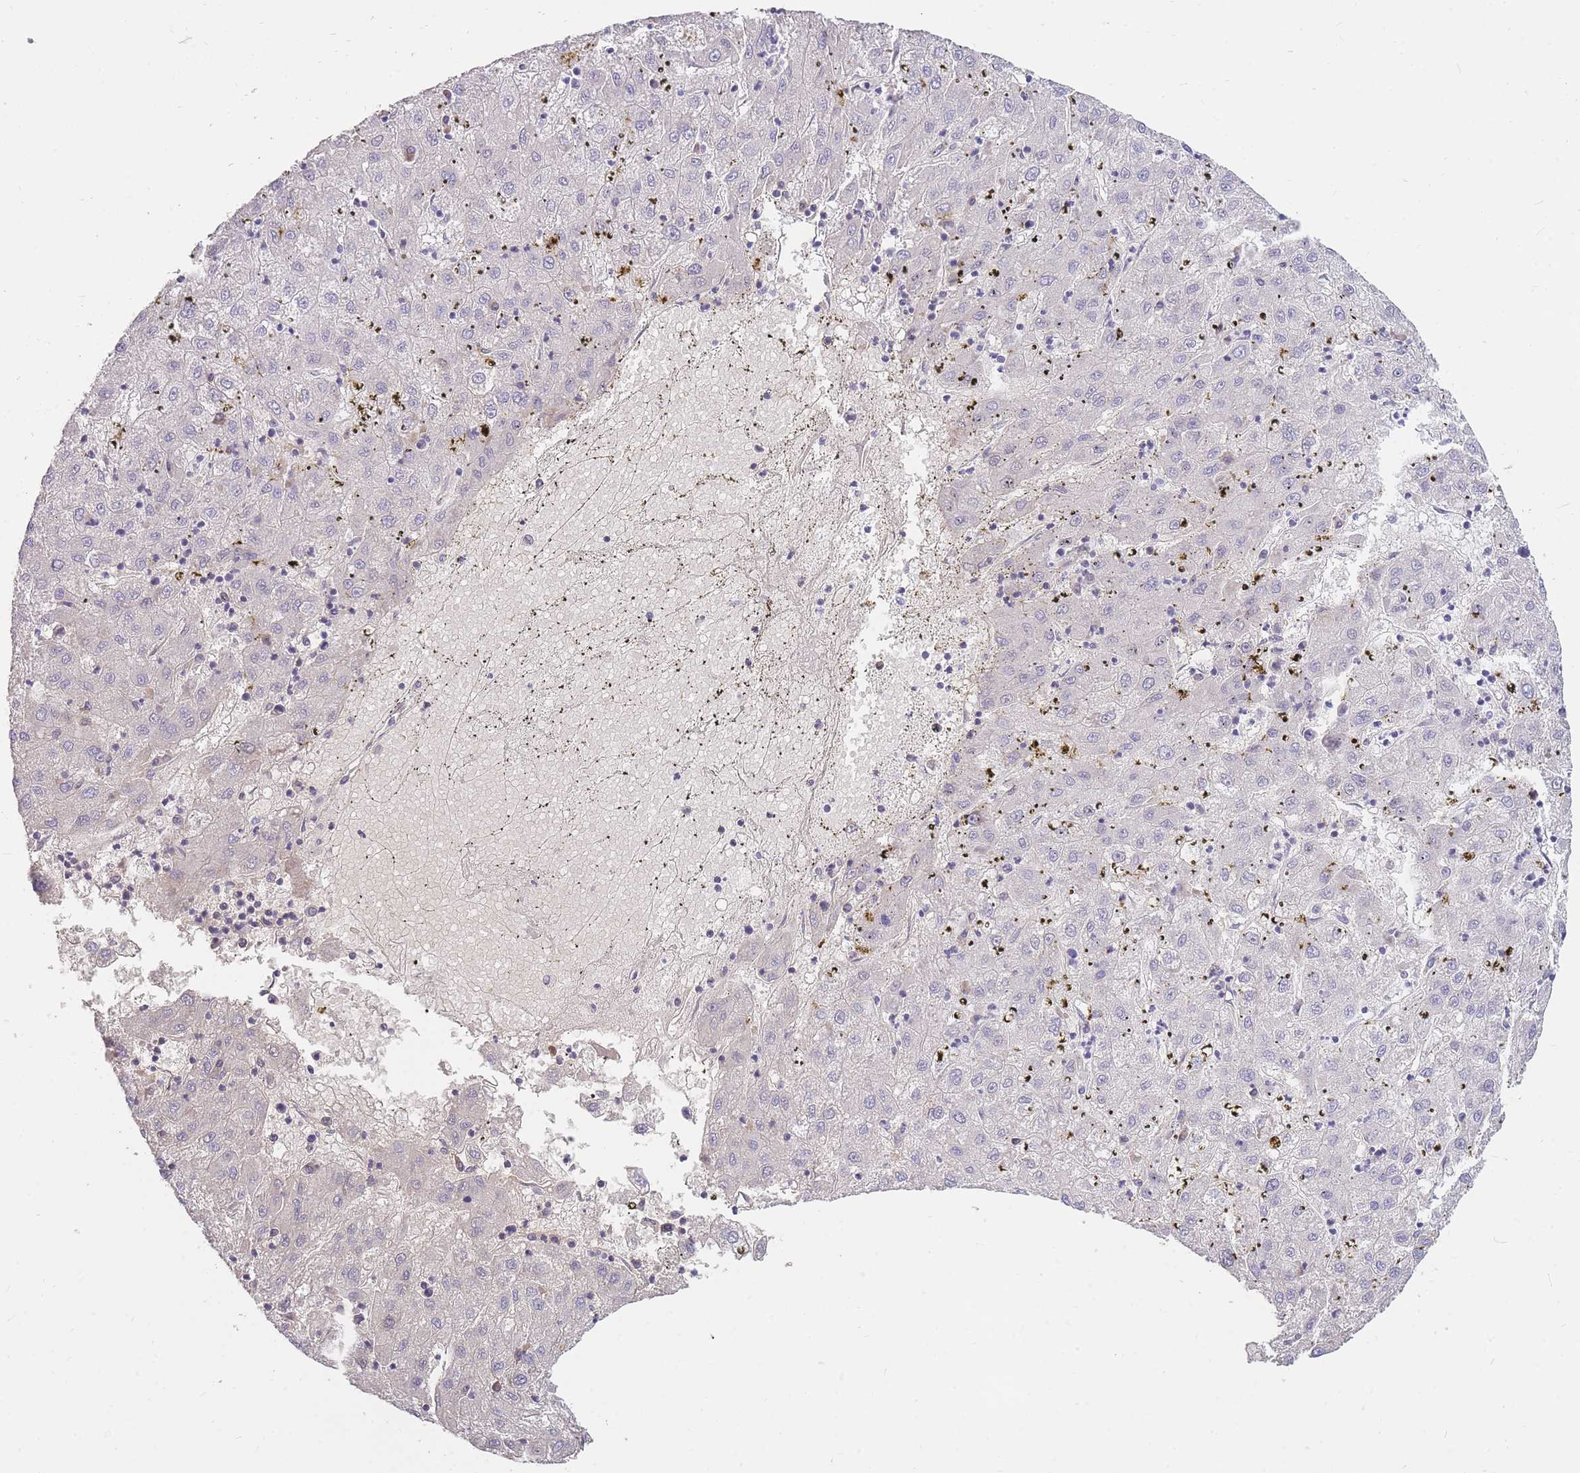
{"staining": {"intensity": "negative", "quantity": "none", "location": "none"}, "tissue": "liver cancer", "cell_type": "Tumor cells", "image_type": "cancer", "snomed": [{"axis": "morphology", "description": "Carcinoma, Hepatocellular, NOS"}, {"axis": "topography", "description": "Liver"}], "caption": "Liver hepatocellular carcinoma was stained to show a protein in brown. There is no significant expression in tumor cells.", "gene": "TPSD1", "patient": {"sex": "male", "age": 72}}